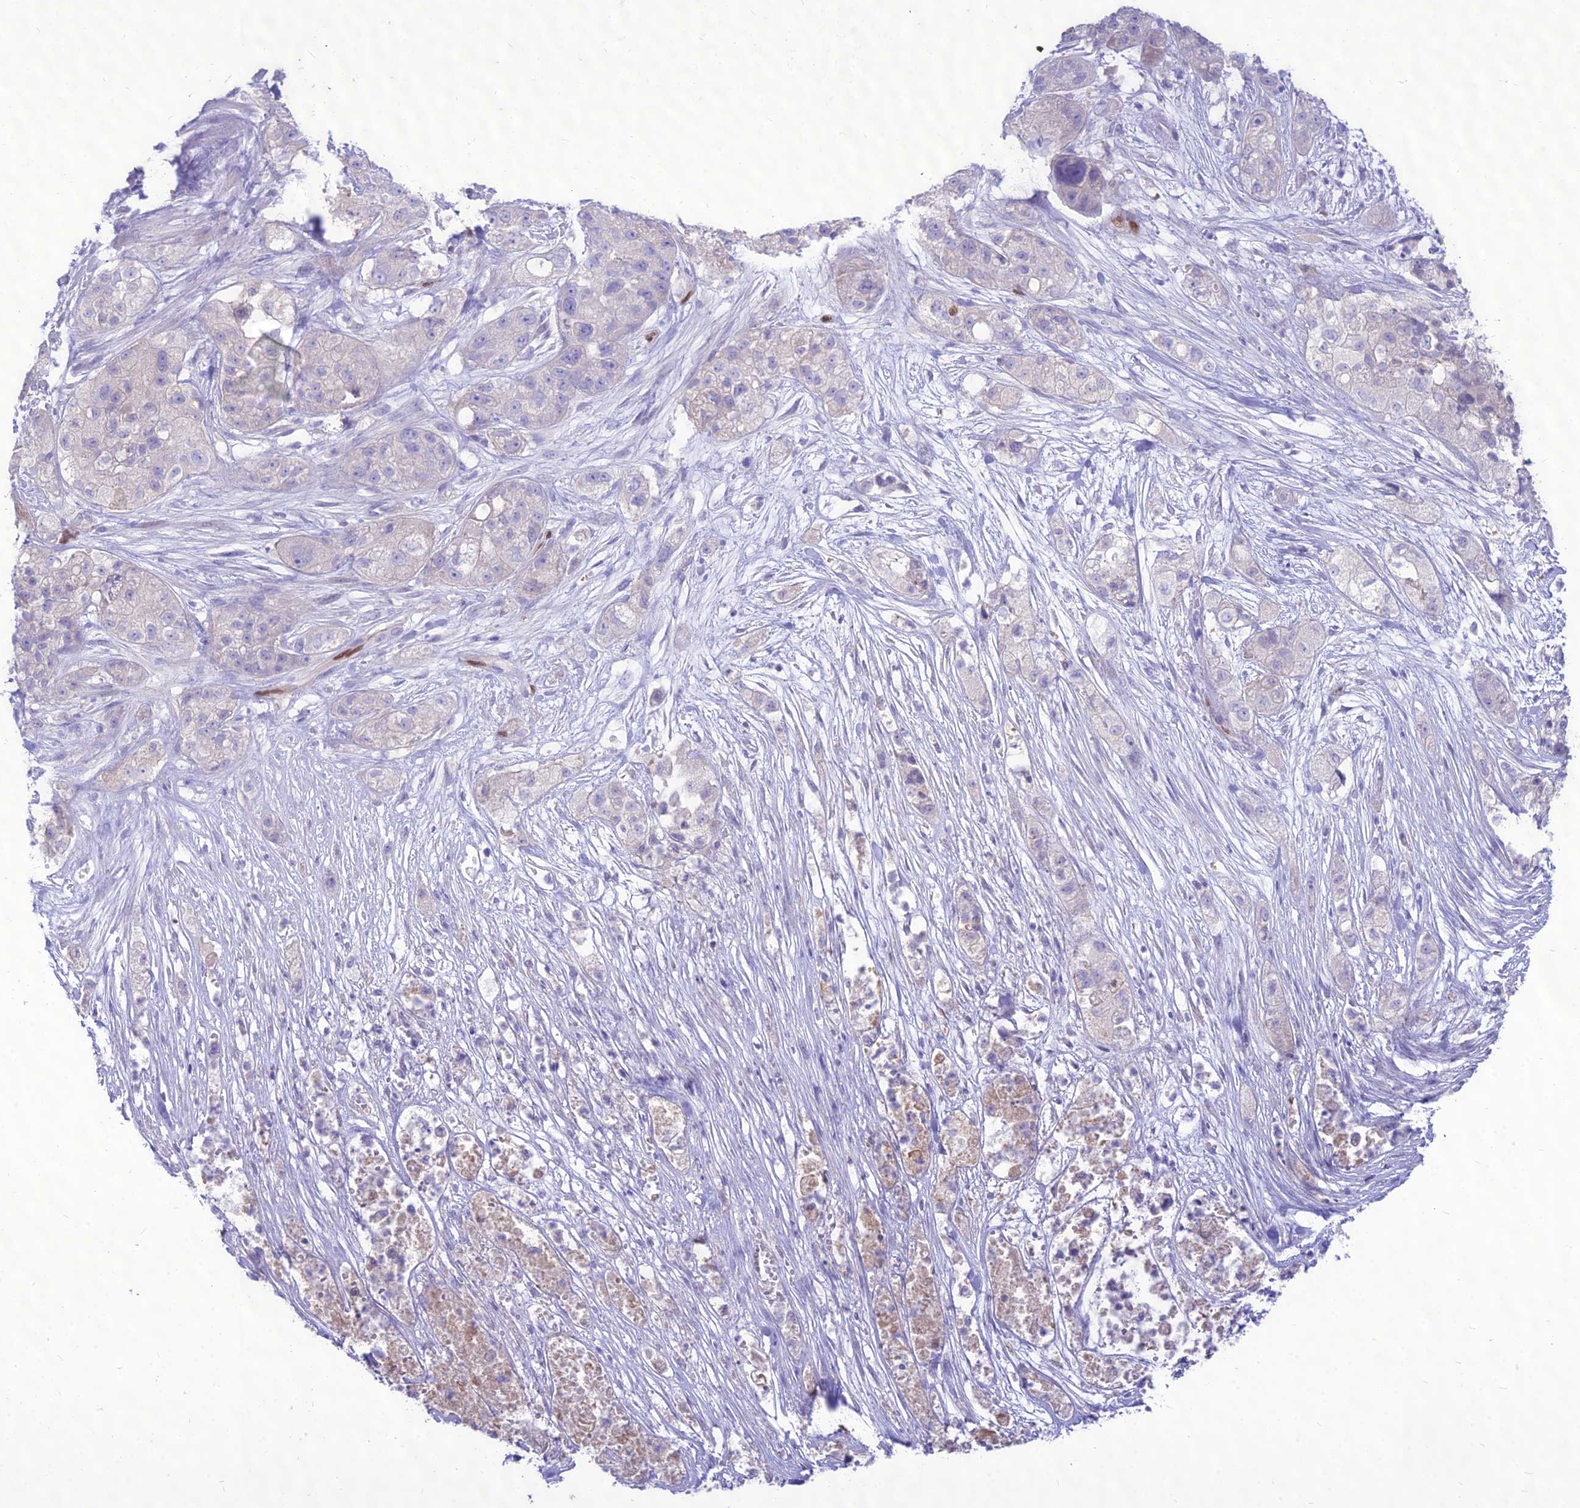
{"staining": {"intensity": "negative", "quantity": "none", "location": "none"}, "tissue": "pancreatic cancer", "cell_type": "Tumor cells", "image_type": "cancer", "snomed": [{"axis": "morphology", "description": "Adenocarcinoma, NOS"}, {"axis": "topography", "description": "Pancreas"}], "caption": "Photomicrograph shows no protein staining in tumor cells of pancreatic cancer (adenocarcinoma) tissue. (Stains: DAB (3,3'-diaminobenzidine) IHC with hematoxylin counter stain, Microscopy: brightfield microscopy at high magnification).", "gene": "NOVA2", "patient": {"sex": "female", "age": 78}}